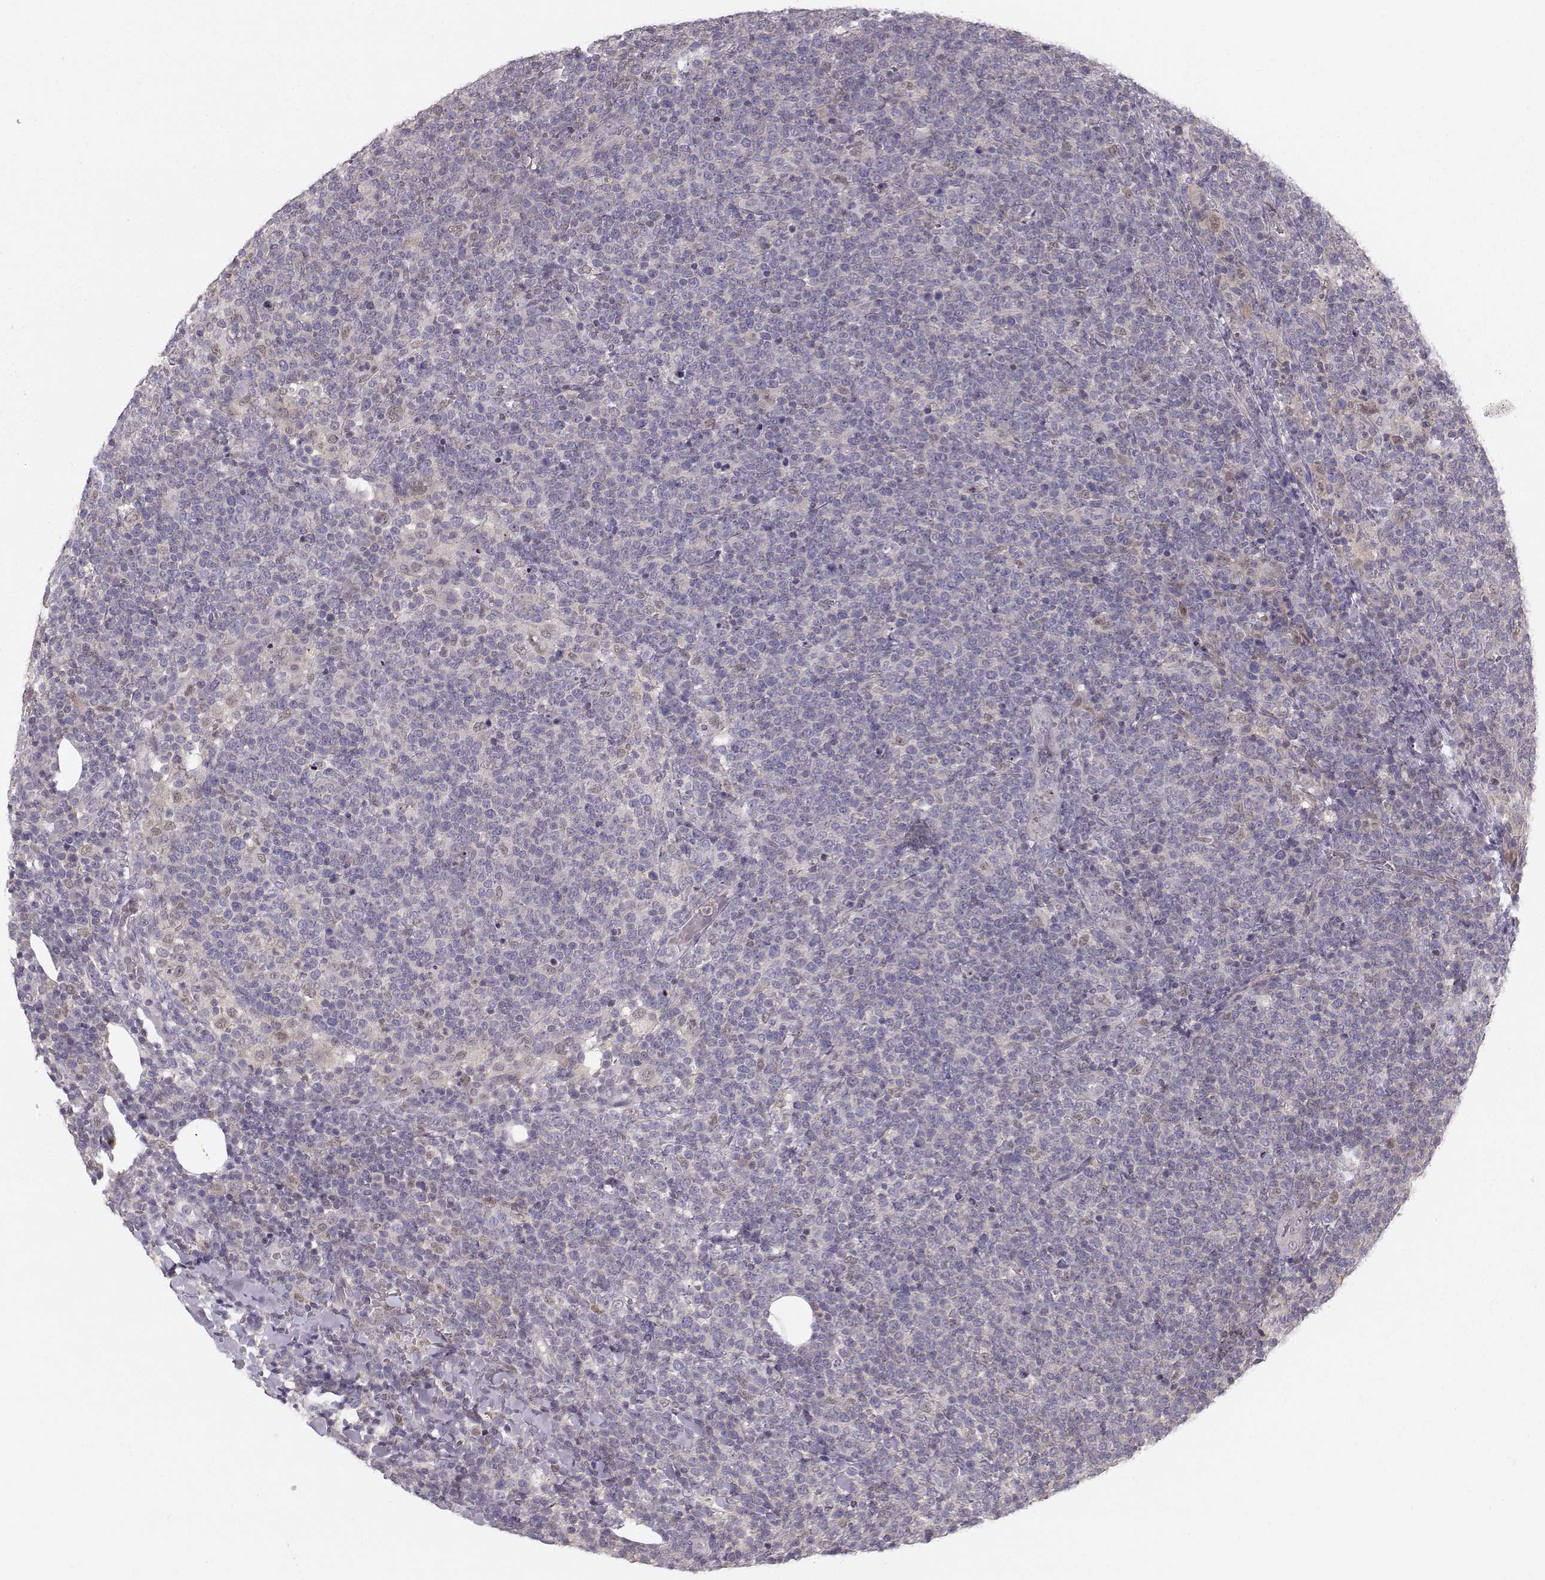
{"staining": {"intensity": "negative", "quantity": "none", "location": "none"}, "tissue": "lymphoma", "cell_type": "Tumor cells", "image_type": "cancer", "snomed": [{"axis": "morphology", "description": "Malignant lymphoma, non-Hodgkin's type, High grade"}, {"axis": "topography", "description": "Lymph node"}], "caption": "A photomicrograph of human lymphoma is negative for staining in tumor cells. Brightfield microscopy of immunohistochemistry stained with DAB (brown) and hematoxylin (blue), captured at high magnification.", "gene": "ASB16", "patient": {"sex": "male", "age": 61}}